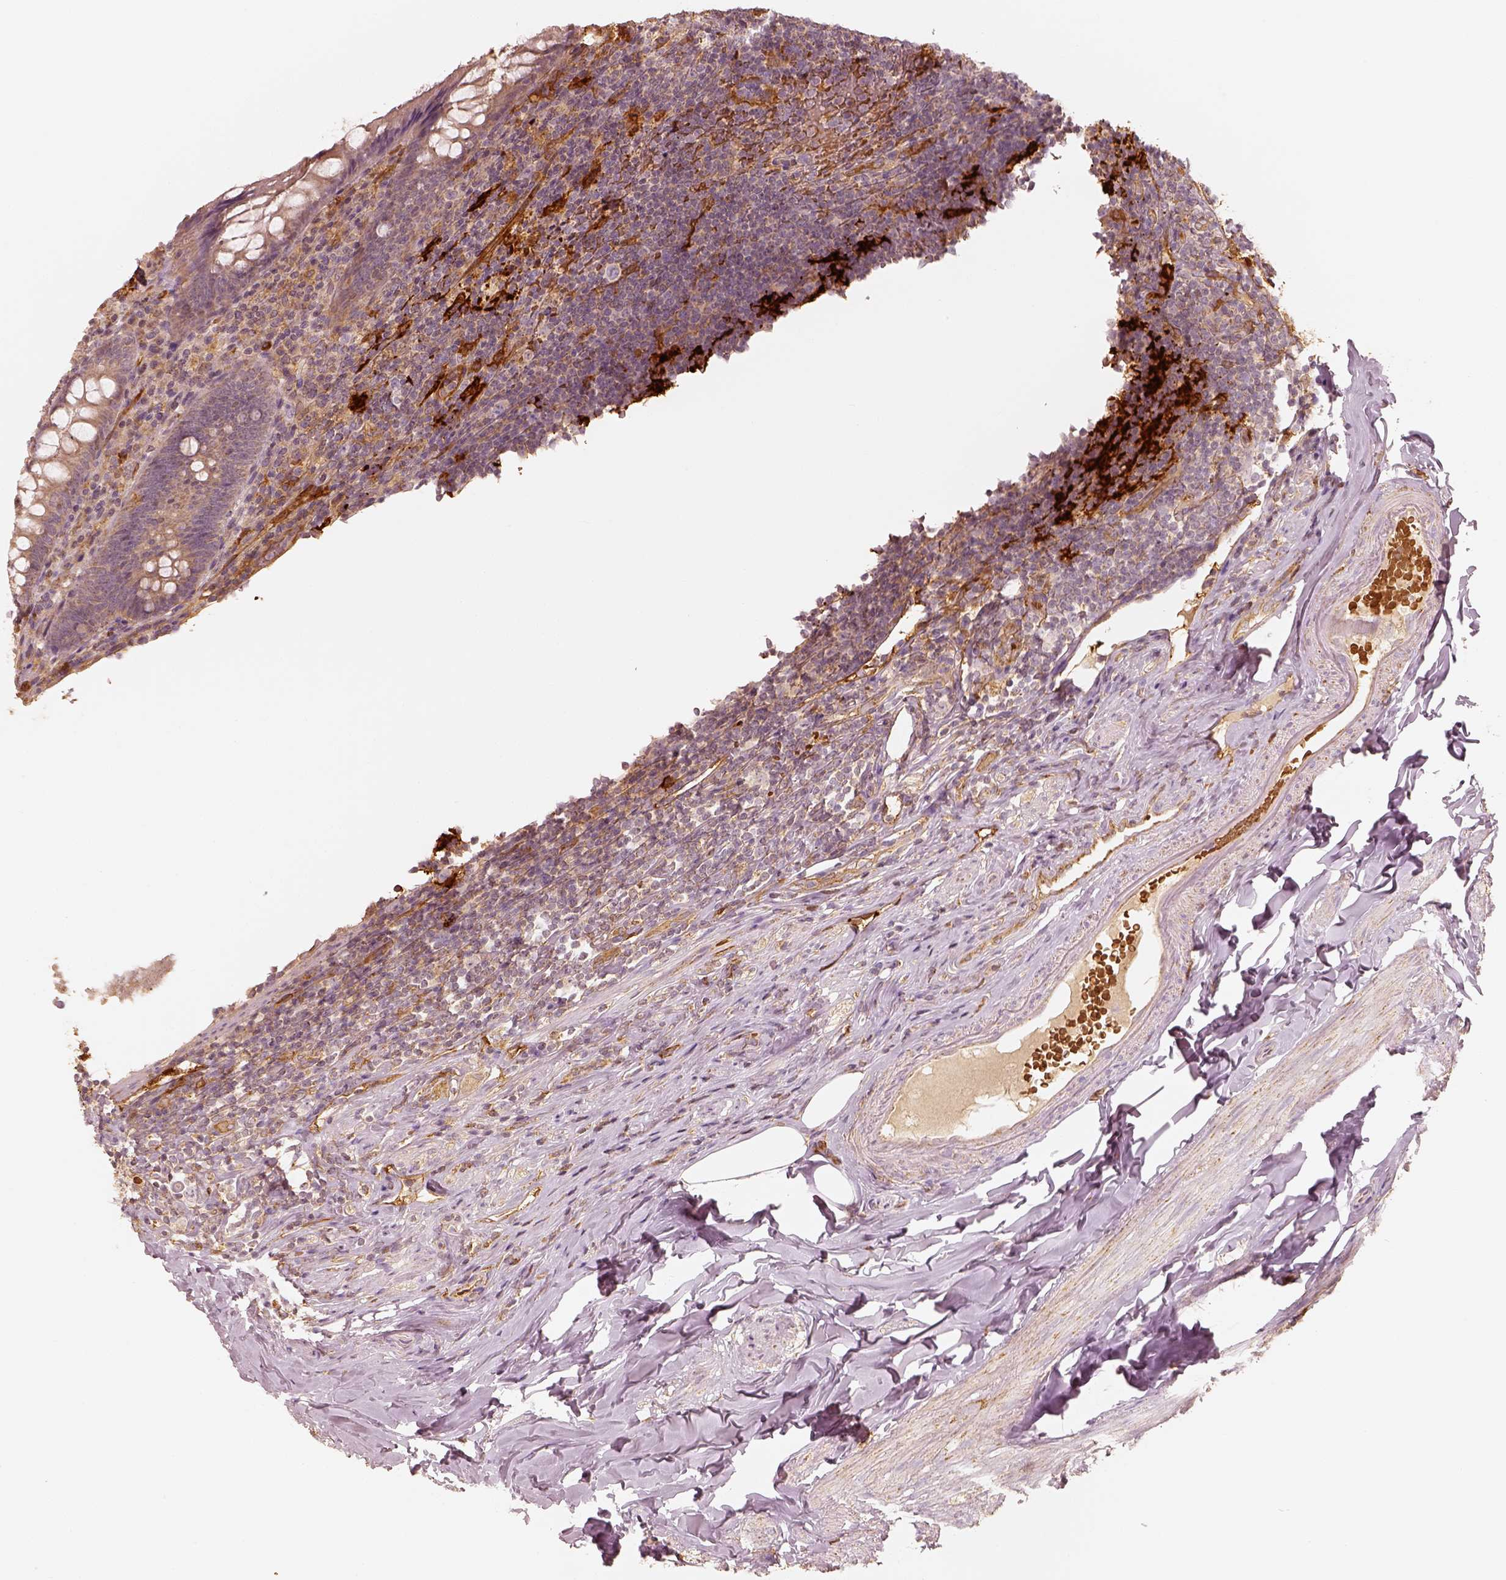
{"staining": {"intensity": "weak", "quantity": ">75%", "location": "cytoplasmic/membranous"}, "tissue": "appendix", "cell_type": "Glandular cells", "image_type": "normal", "snomed": [{"axis": "morphology", "description": "Normal tissue, NOS"}, {"axis": "topography", "description": "Appendix"}], "caption": "IHC (DAB (3,3'-diaminobenzidine)) staining of normal human appendix displays weak cytoplasmic/membranous protein positivity in about >75% of glandular cells.", "gene": "FSCN1", "patient": {"sex": "male", "age": 47}}